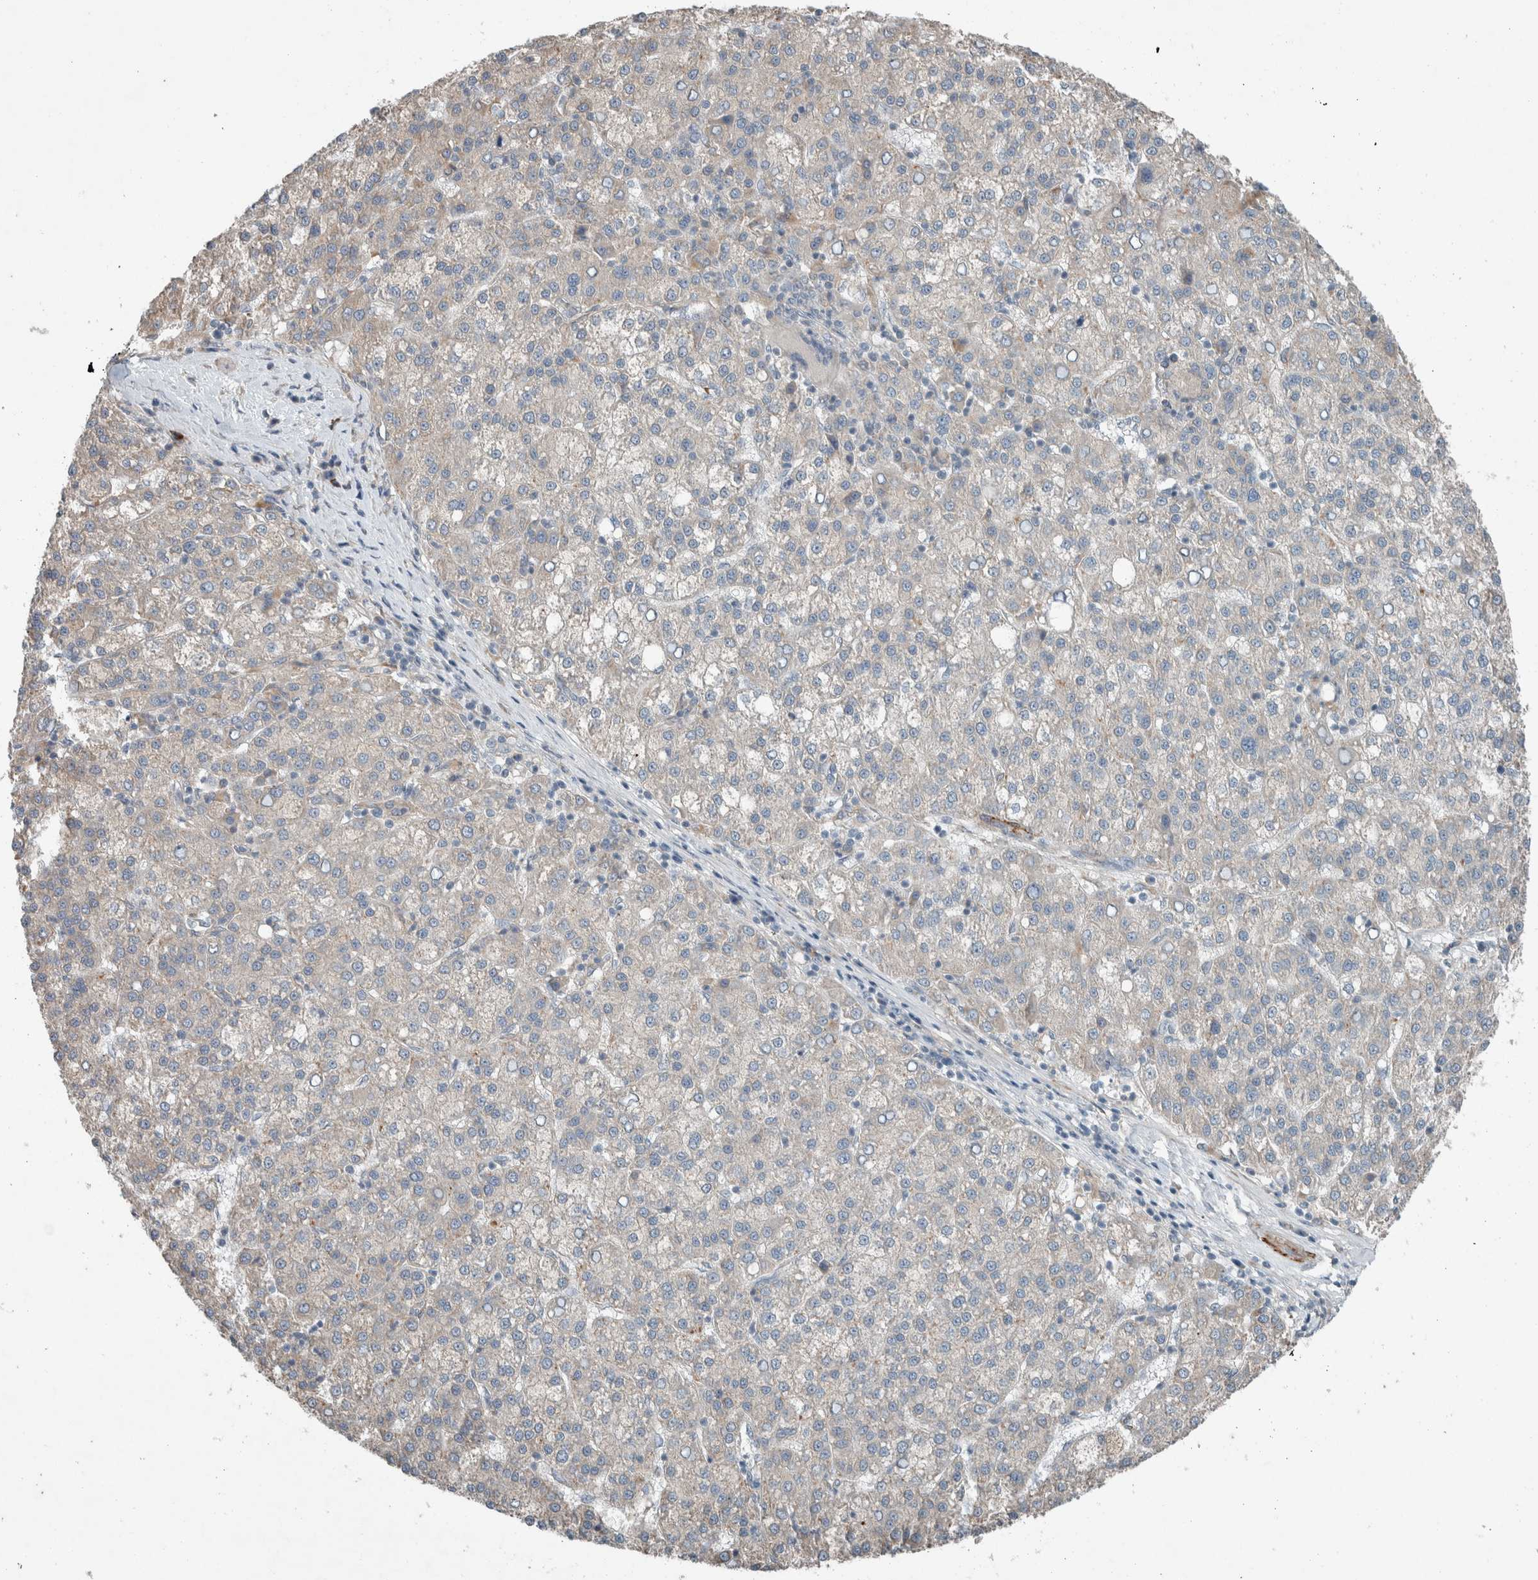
{"staining": {"intensity": "weak", "quantity": "<25%", "location": "cytoplasmic/membranous"}, "tissue": "liver cancer", "cell_type": "Tumor cells", "image_type": "cancer", "snomed": [{"axis": "morphology", "description": "Carcinoma, Hepatocellular, NOS"}, {"axis": "topography", "description": "Liver"}], "caption": "Tumor cells show no significant staining in liver hepatocellular carcinoma.", "gene": "JADE2", "patient": {"sex": "female", "age": 58}}